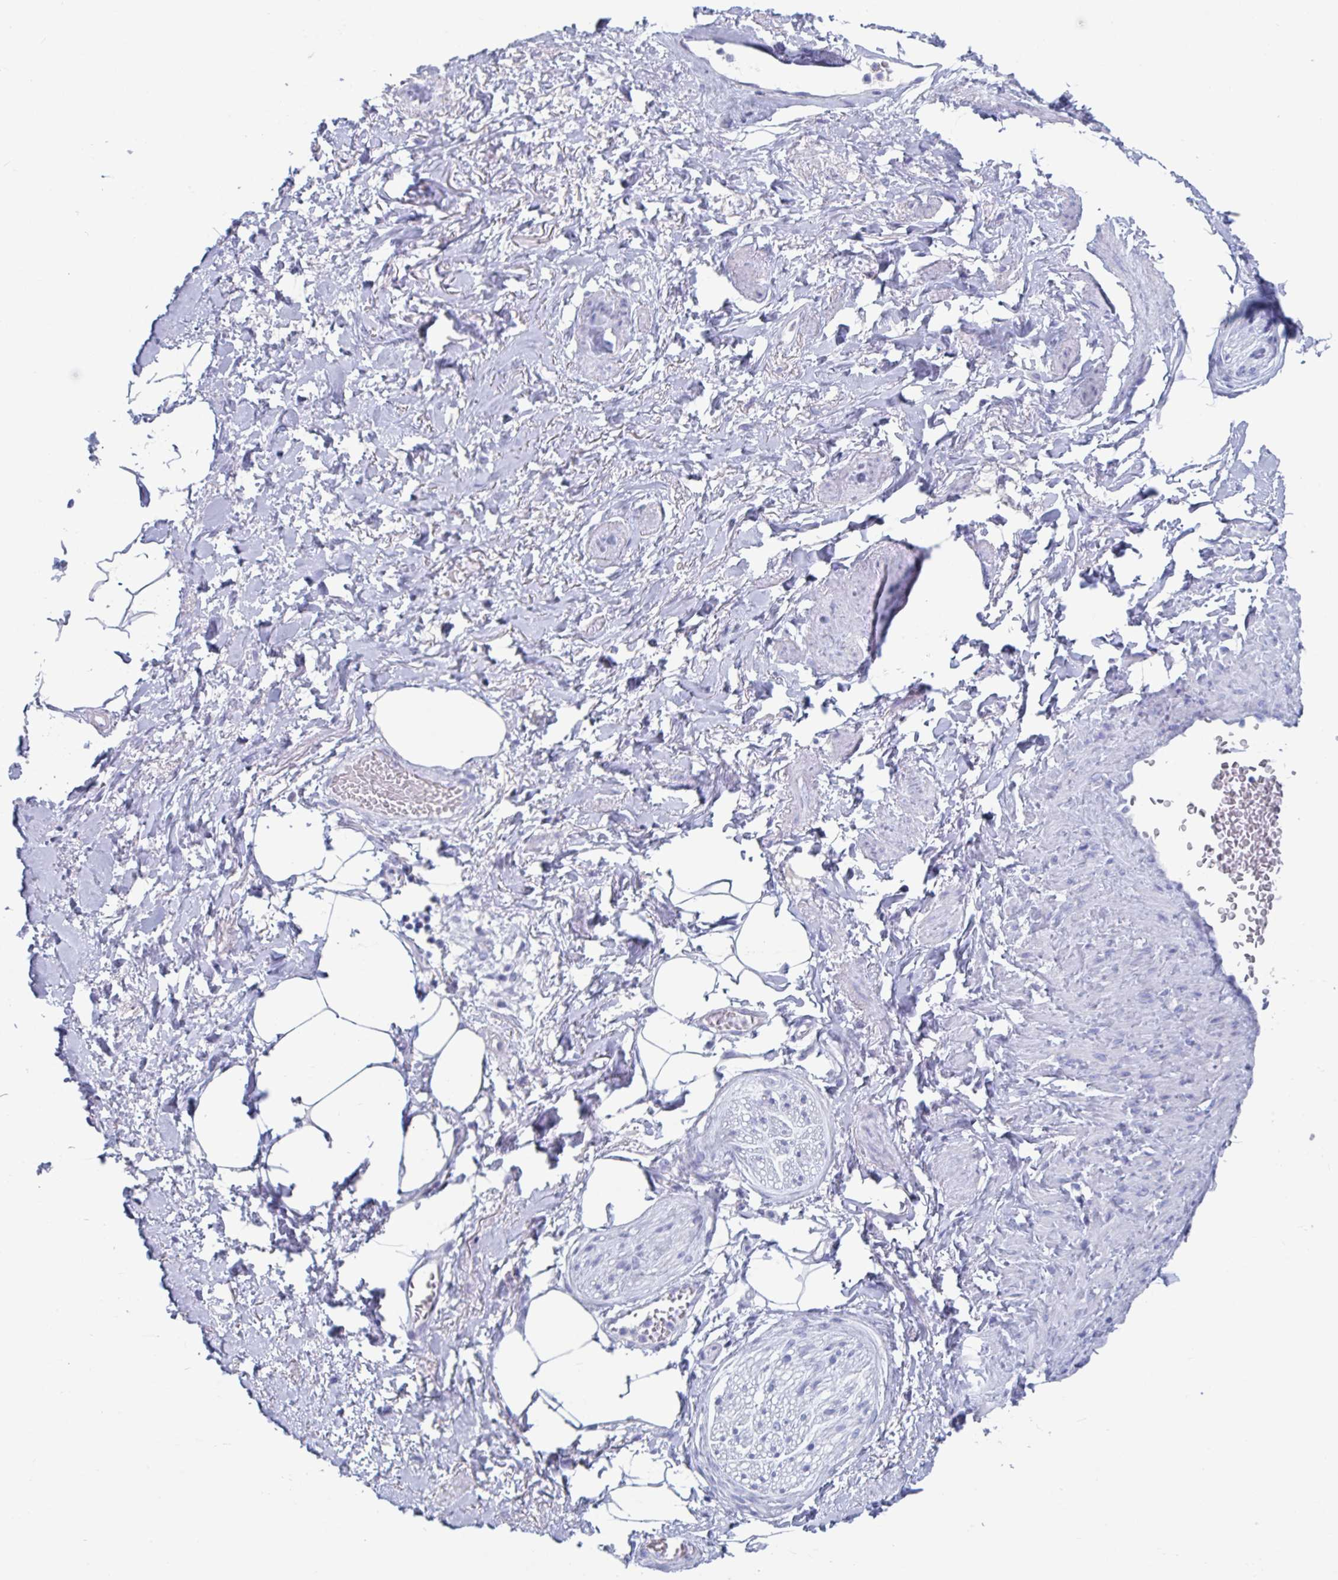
{"staining": {"intensity": "negative", "quantity": "none", "location": "none"}, "tissue": "adipose tissue", "cell_type": "Adipocytes", "image_type": "normal", "snomed": [{"axis": "morphology", "description": "Normal tissue, NOS"}, {"axis": "topography", "description": "Vagina"}, {"axis": "topography", "description": "Peripheral nerve tissue"}], "caption": "This is an IHC histopathology image of benign human adipose tissue. There is no positivity in adipocytes.", "gene": "DPEP3", "patient": {"sex": "female", "age": 71}}